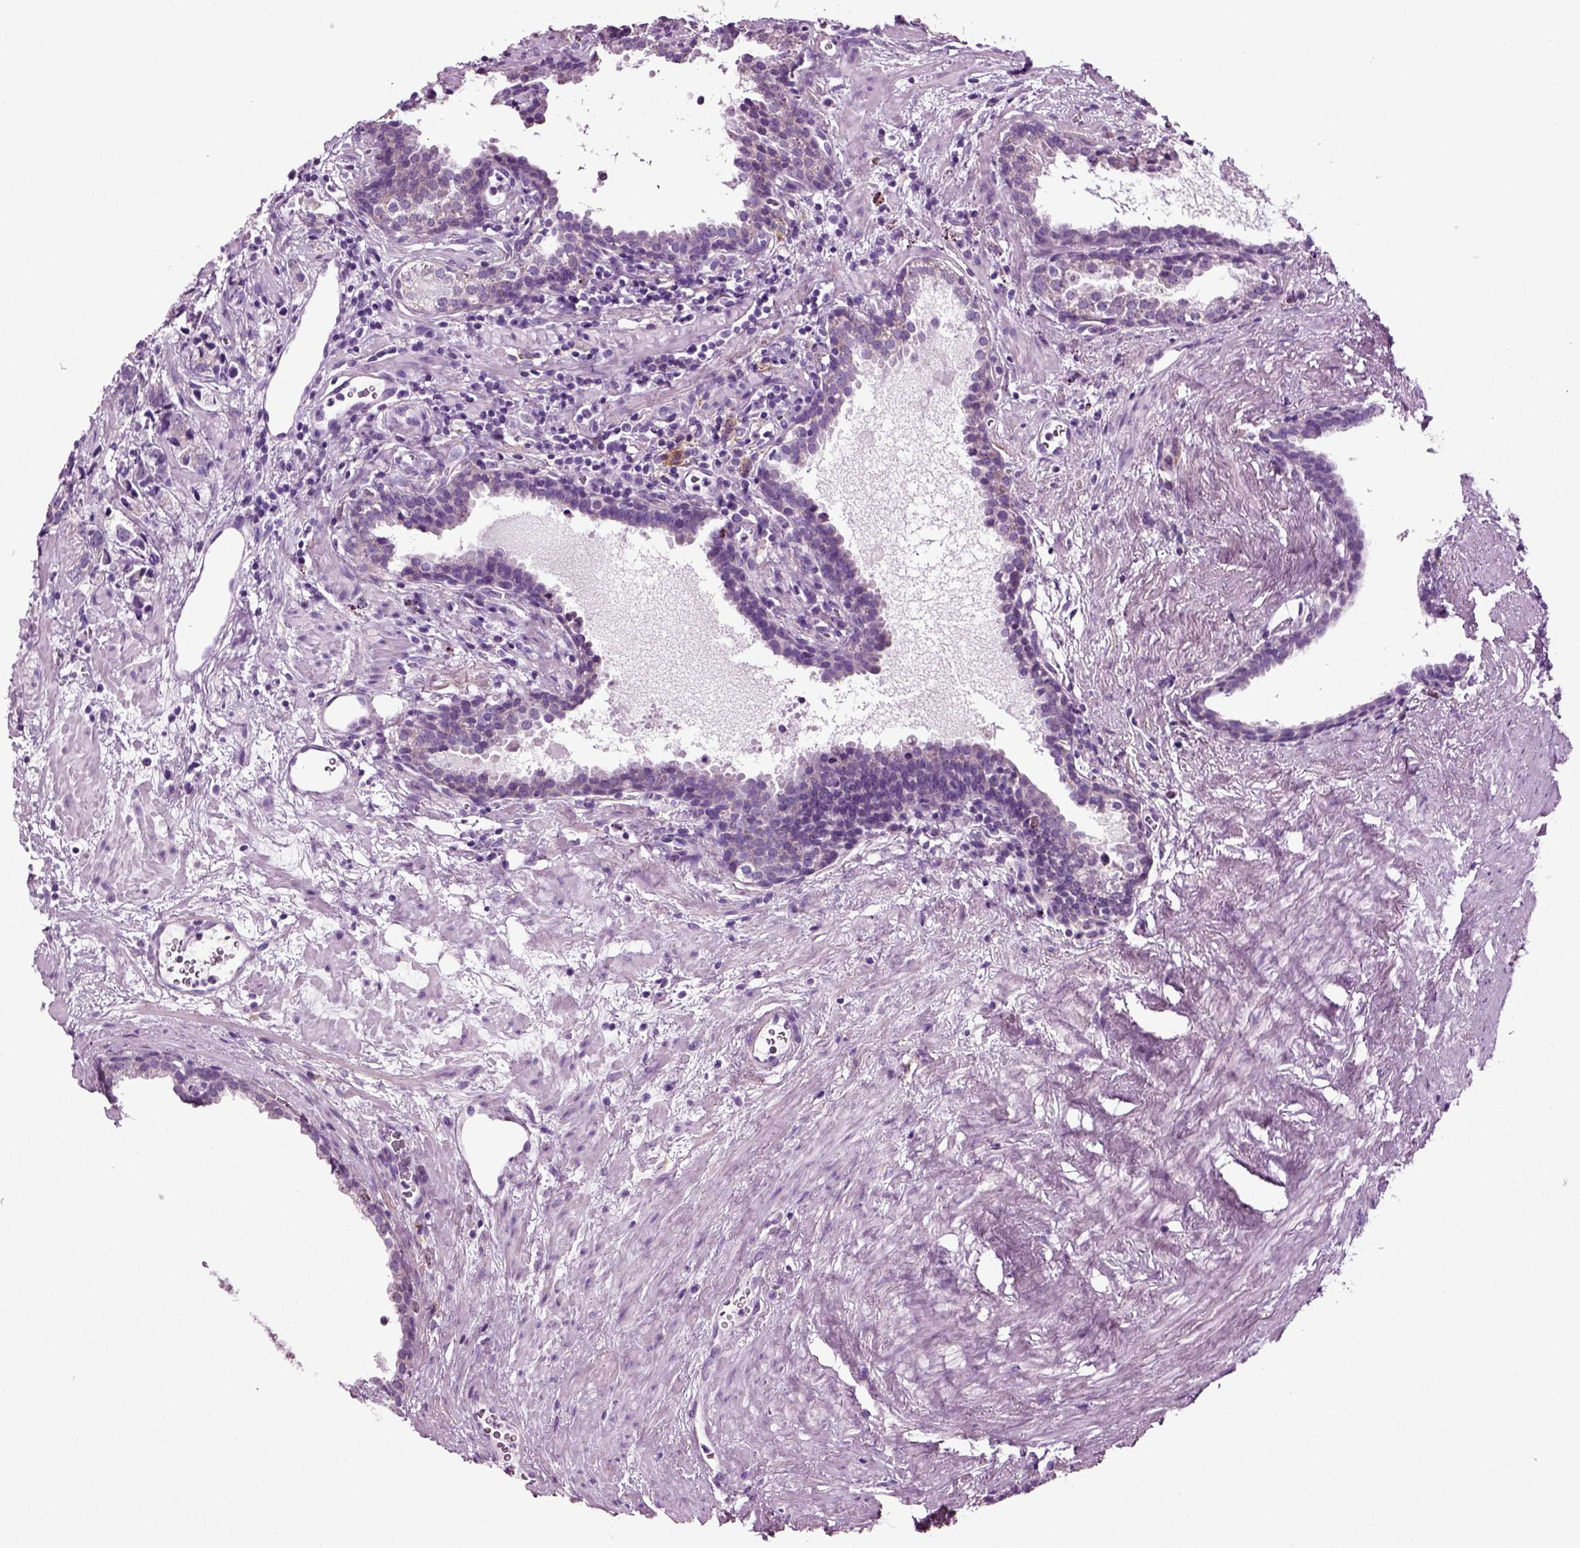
{"staining": {"intensity": "negative", "quantity": "none", "location": "none"}, "tissue": "prostate cancer", "cell_type": "Tumor cells", "image_type": "cancer", "snomed": [{"axis": "morphology", "description": "Adenocarcinoma, NOS"}, {"axis": "topography", "description": "Prostate and seminal vesicle, NOS"}], "caption": "Protein analysis of adenocarcinoma (prostate) displays no significant positivity in tumor cells. Nuclei are stained in blue.", "gene": "DNAH10", "patient": {"sex": "male", "age": 63}}